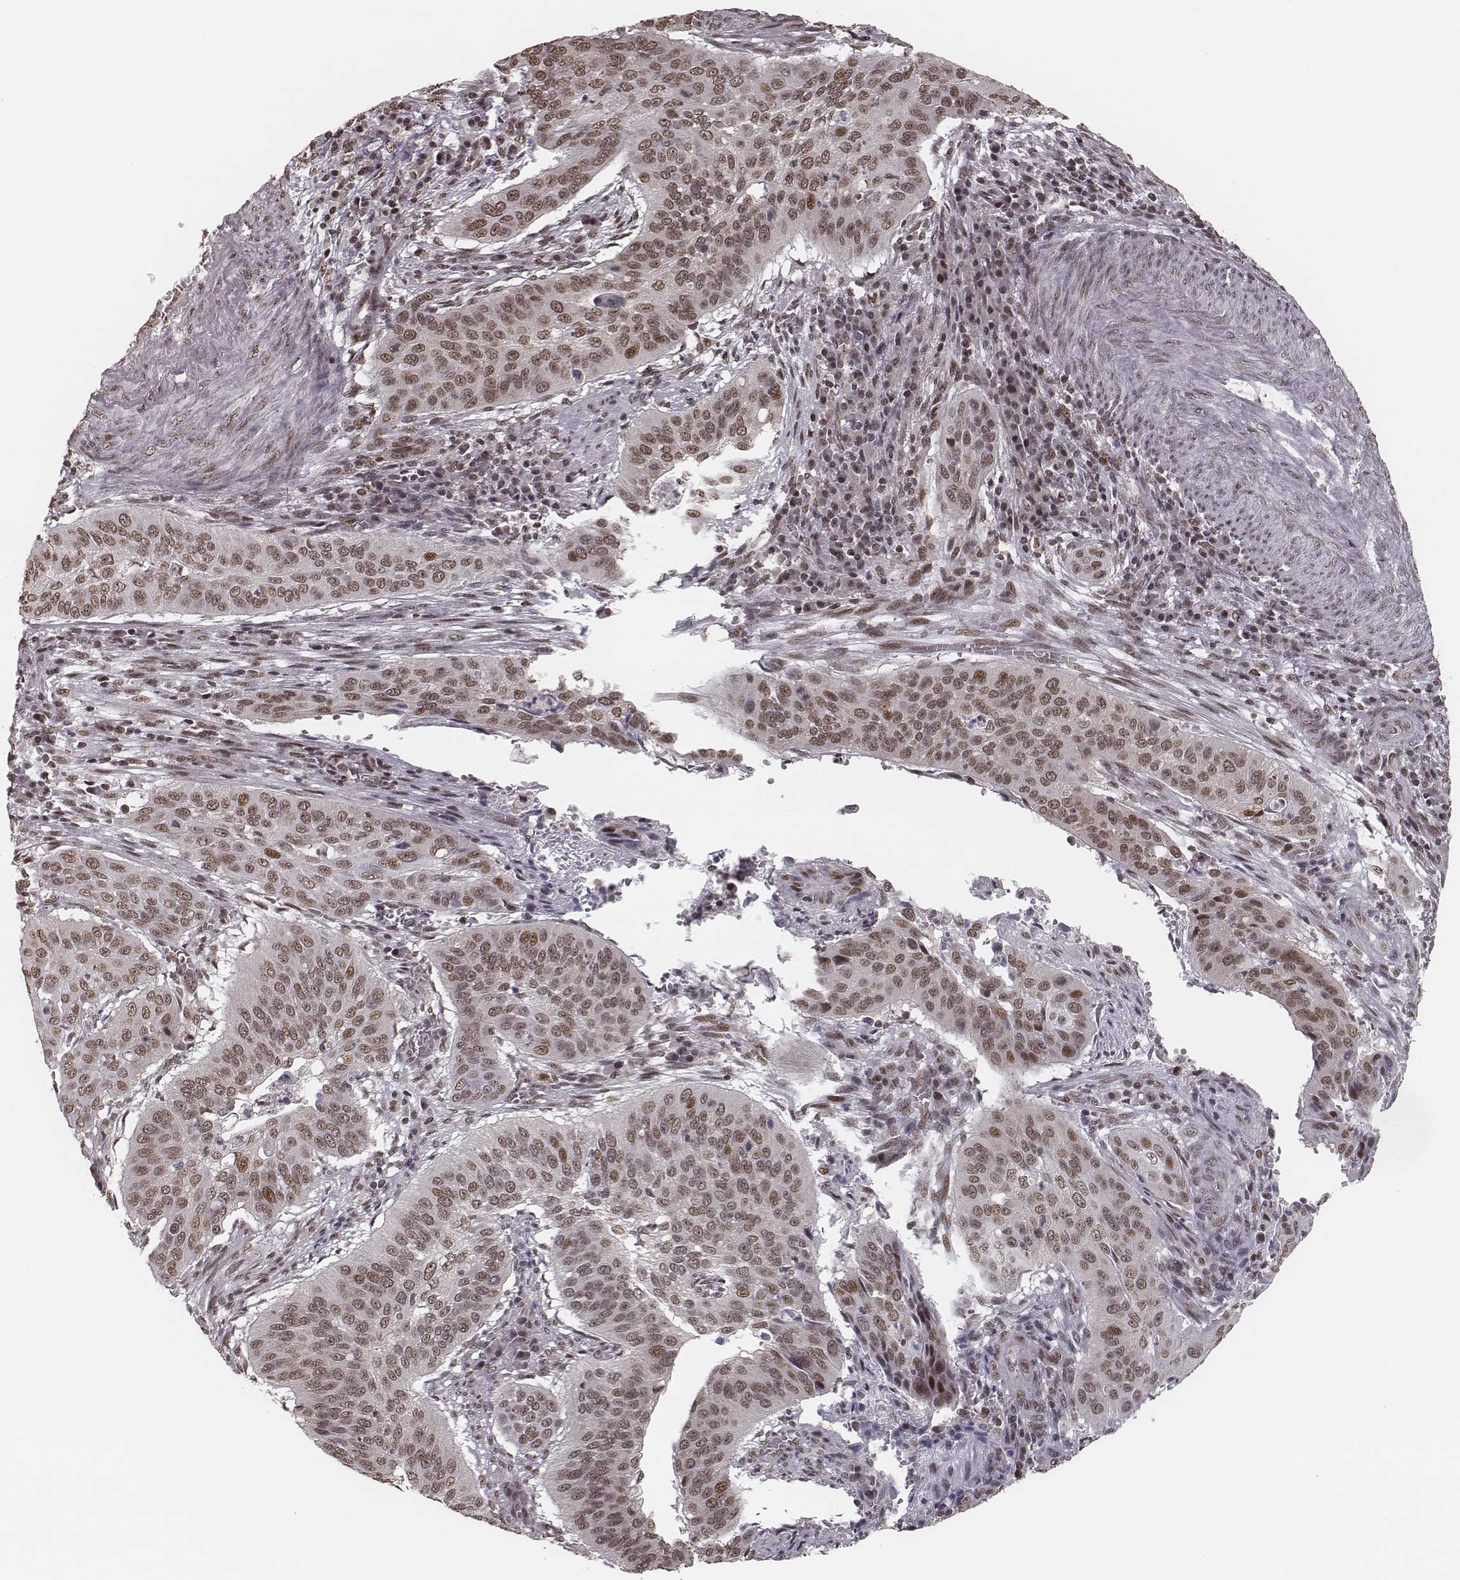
{"staining": {"intensity": "moderate", "quantity": ">75%", "location": "nuclear"}, "tissue": "cervical cancer", "cell_type": "Tumor cells", "image_type": "cancer", "snomed": [{"axis": "morphology", "description": "Squamous cell carcinoma, NOS"}, {"axis": "topography", "description": "Cervix"}], "caption": "Squamous cell carcinoma (cervical) tissue reveals moderate nuclear expression in approximately >75% of tumor cells The staining was performed using DAB (3,3'-diaminobenzidine) to visualize the protein expression in brown, while the nuclei were stained in blue with hematoxylin (Magnification: 20x).", "gene": "HMGA2", "patient": {"sex": "female", "age": 39}}